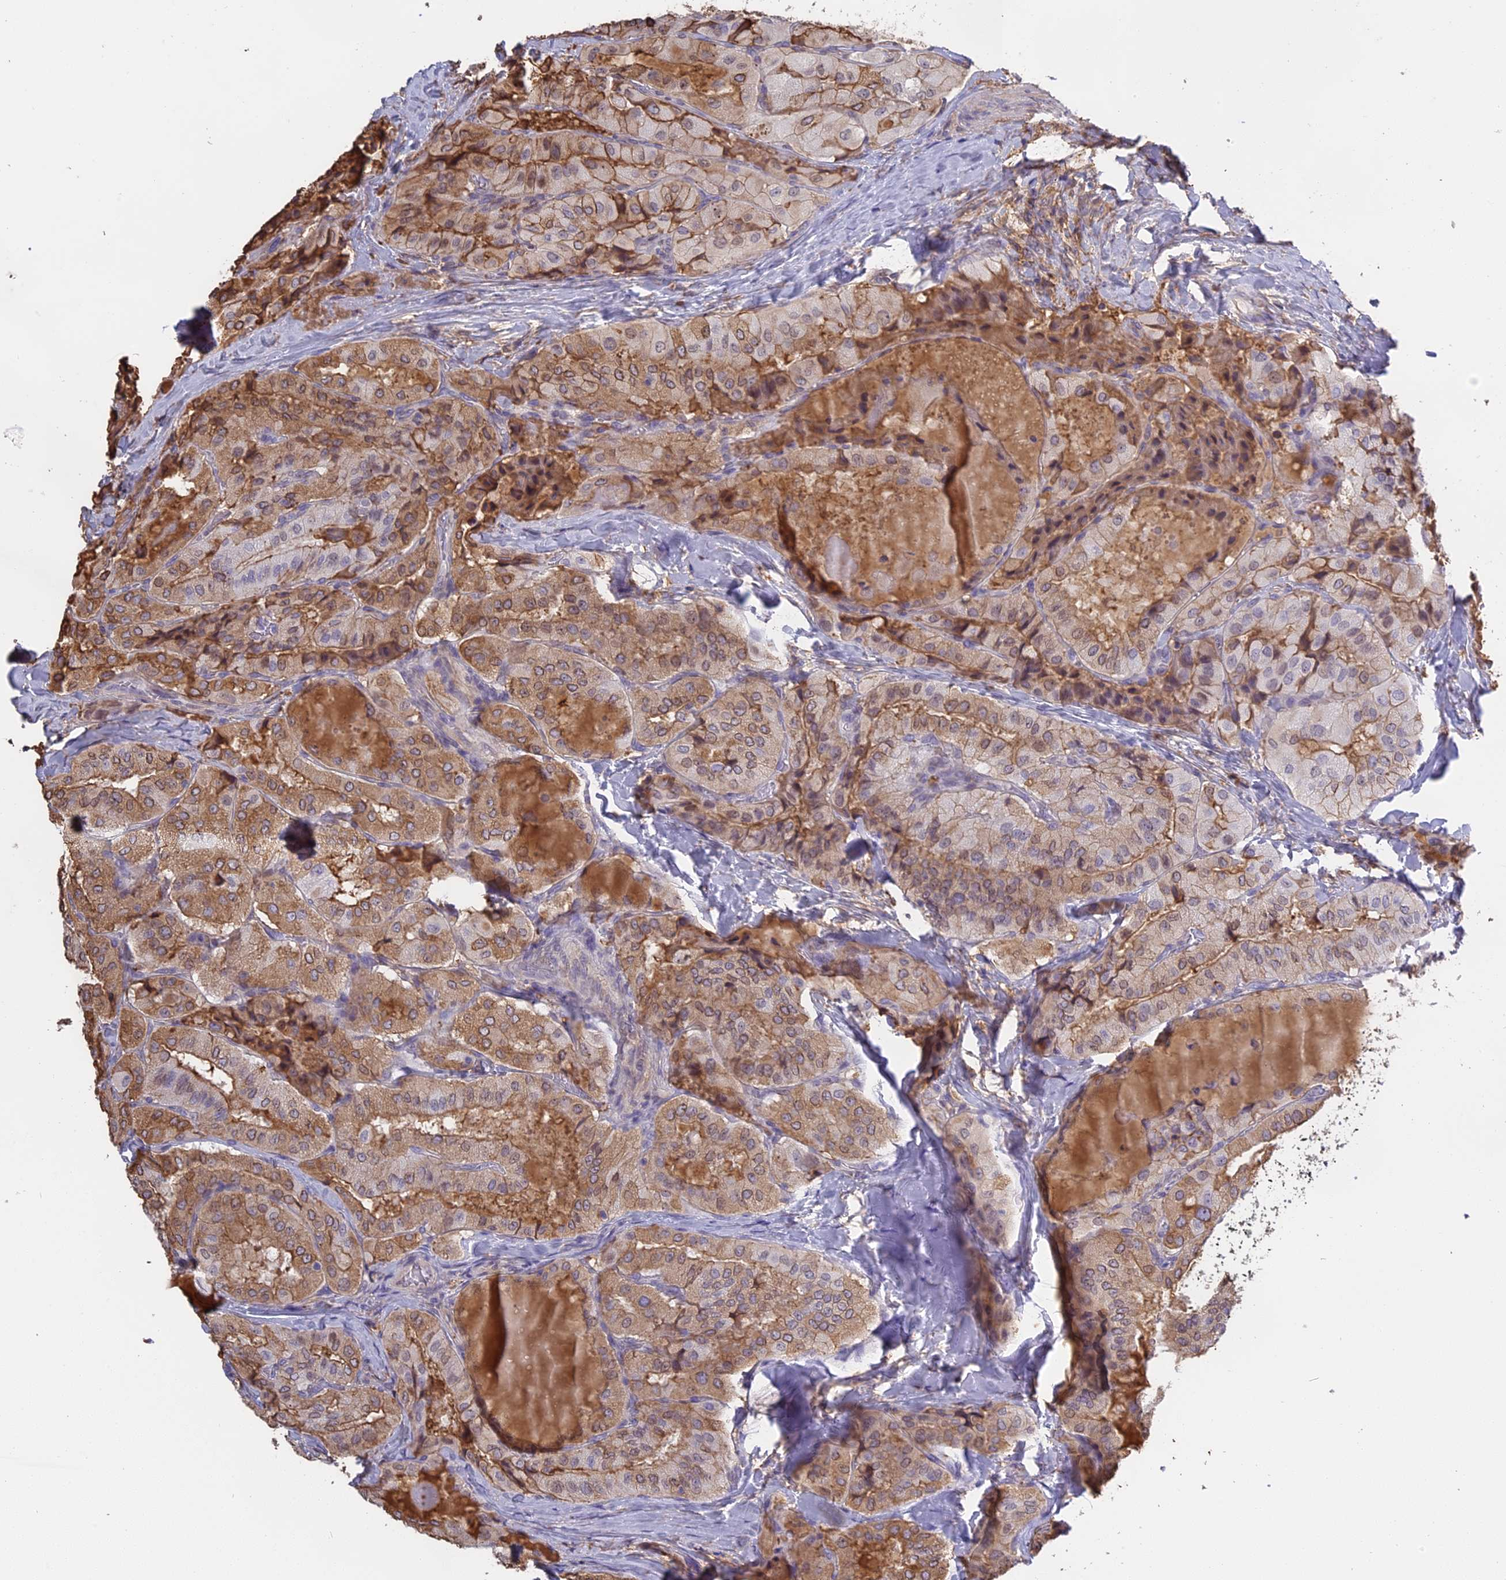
{"staining": {"intensity": "moderate", "quantity": ">75%", "location": "cytoplasmic/membranous"}, "tissue": "thyroid cancer", "cell_type": "Tumor cells", "image_type": "cancer", "snomed": [{"axis": "morphology", "description": "Normal tissue, NOS"}, {"axis": "morphology", "description": "Papillary adenocarcinoma, NOS"}, {"axis": "topography", "description": "Thyroid gland"}], "caption": "High-power microscopy captured an immunohistochemistry (IHC) photomicrograph of thyroid cancer, revealing moderate cytoplasmic/membranous expression in approximately >75% of tumor cells. The staining was performed using DAB, with brown indicating positive protein expression. Nuclei are stained blue with hematoxylin.", "gene": "TMEM255B", "patient": {"sex": "female", "age": 59}}